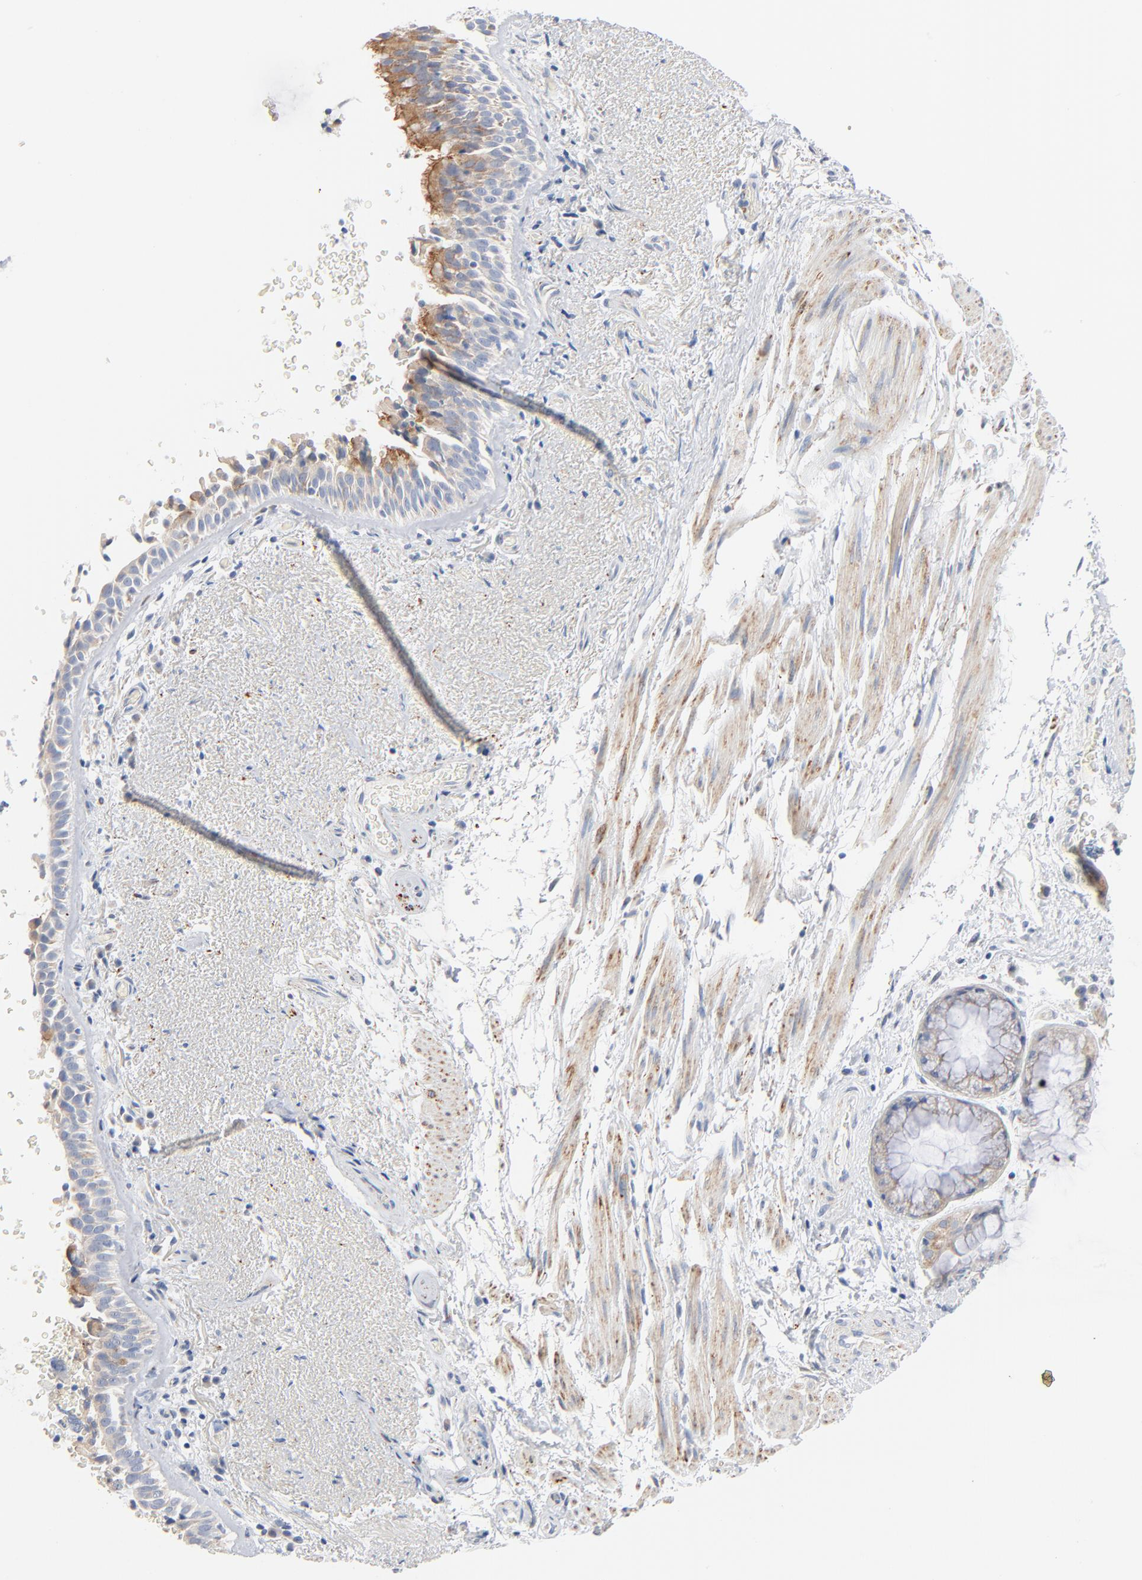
{"staining": {"intensity": "weak", "quantity": "25%-75%", "location": "cytoplasmic/membranous"}, "tissue": "bronchus", "cell_type": "Respiratory epithelial cells", "image_type": "normal", "snomed": [{"axis": "morphology", "description": "Normal tissue, NOS"}, {"axis": "topography", "description": "Bronchus"}], "caption": "Respiratory epithelial cells demonstrate low levels of weak cytoplasmic/membranous expression in about 25%-75% of cells in normal human bronchus. Ihc stains the protein of interest in brown and the nuclei are stained blue.", "gene": "IFT43", "patient": {"sex": "female", "age": 54}}